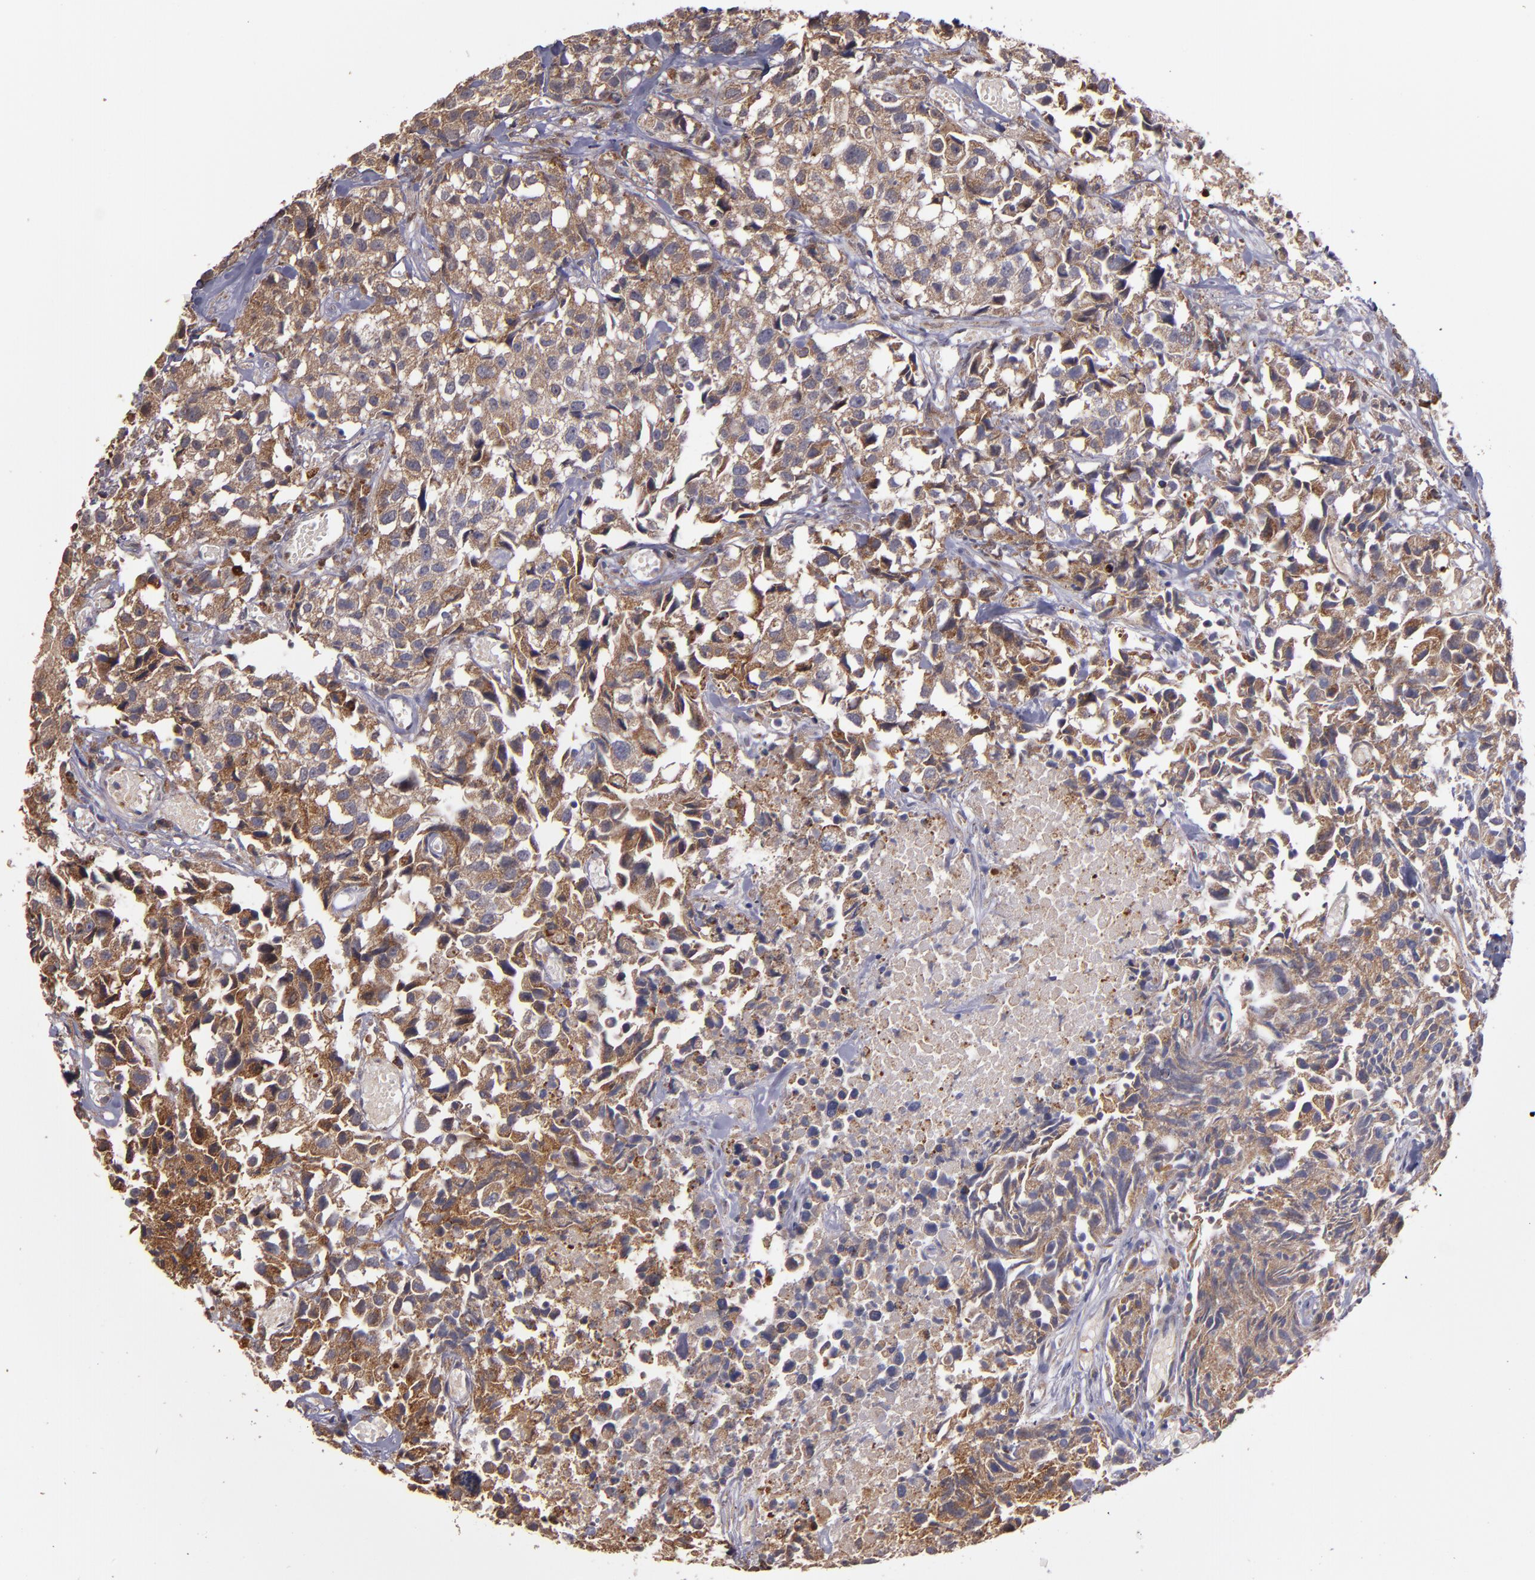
{"staining": {"intensity": "moderate", "quantity": ">75%", "location": "cytoplasmic/membranous"}, "tissue": "urothelial cancer", "cell_type": "Tumor cells", "image_type": "cancer", "snomed": [{"axis": "morphology", "description": "Urothelial carcinoma, High grade"}, {"axis": "topography", "description": "Urinary bladder"}], "caption": "Urothelial carcinoma (high-grade) tissue displays moderate cytoplasmic/membranous positivity in about >75% of tumor cells, visualized by immunohistochemistry.", "gene": "IFIH1", "patient": {"sex": "female", "age": 75}}